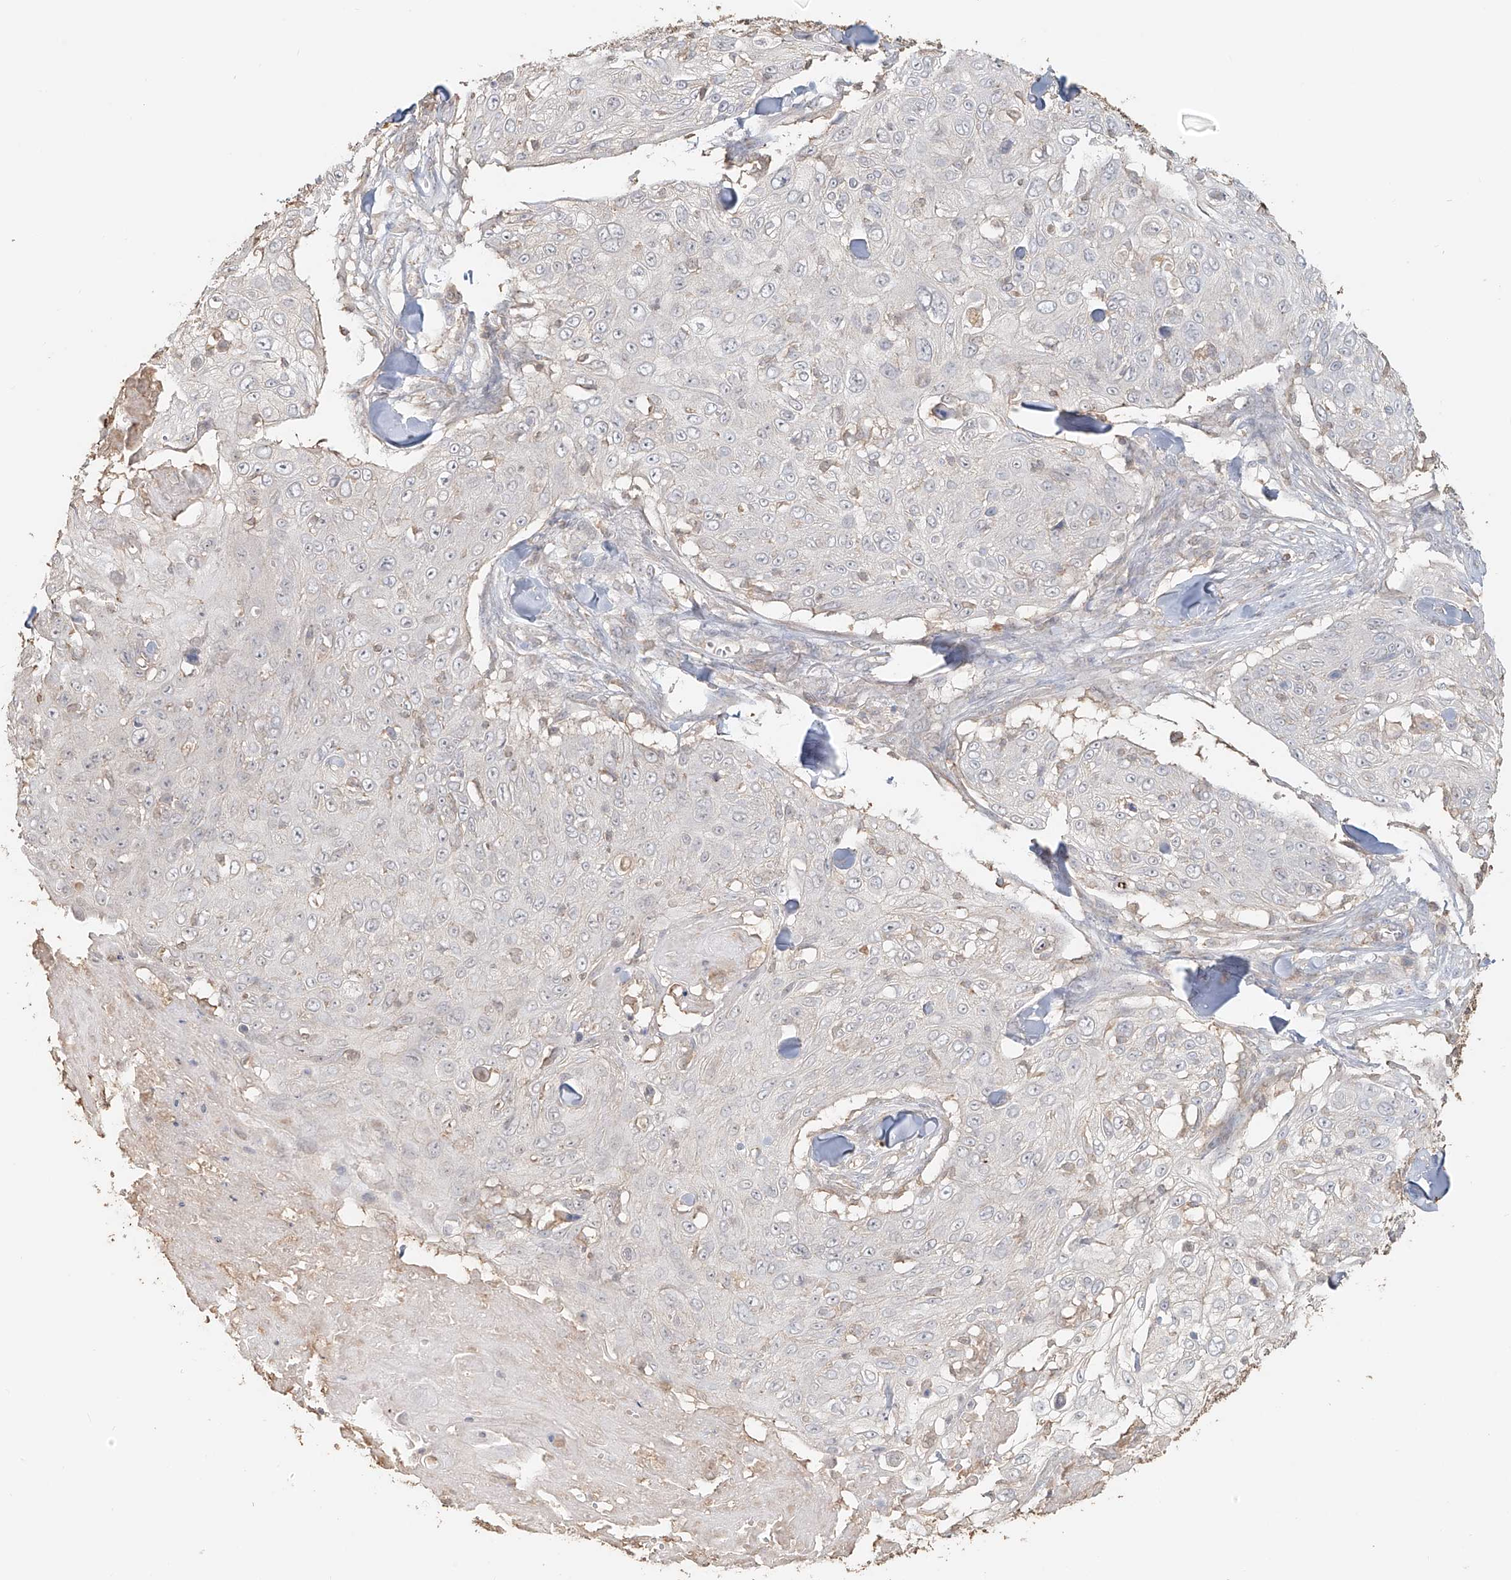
{"staining": {"intensity": "negative", "quantity": "none", "location": "none"}, "tissue": "skin cancer", "cell_type": "Tumor cells", "image_type": "cancer", "snomed": [{"axis": "morphology", "description": "Squamous cell carcinoma, NOS"}, {"axis": "topography", "description": "Skin"}], "caption": "IHC photomicrograph of neoplastic tissue: human skin cancer stained with DAB displays no significant protein staining in tumor cells. (Immunohistochemistry, brightfield microscopy, high magnification).", "gene": "NPHS1", "patient": {"sex": "male", "age": 86}}